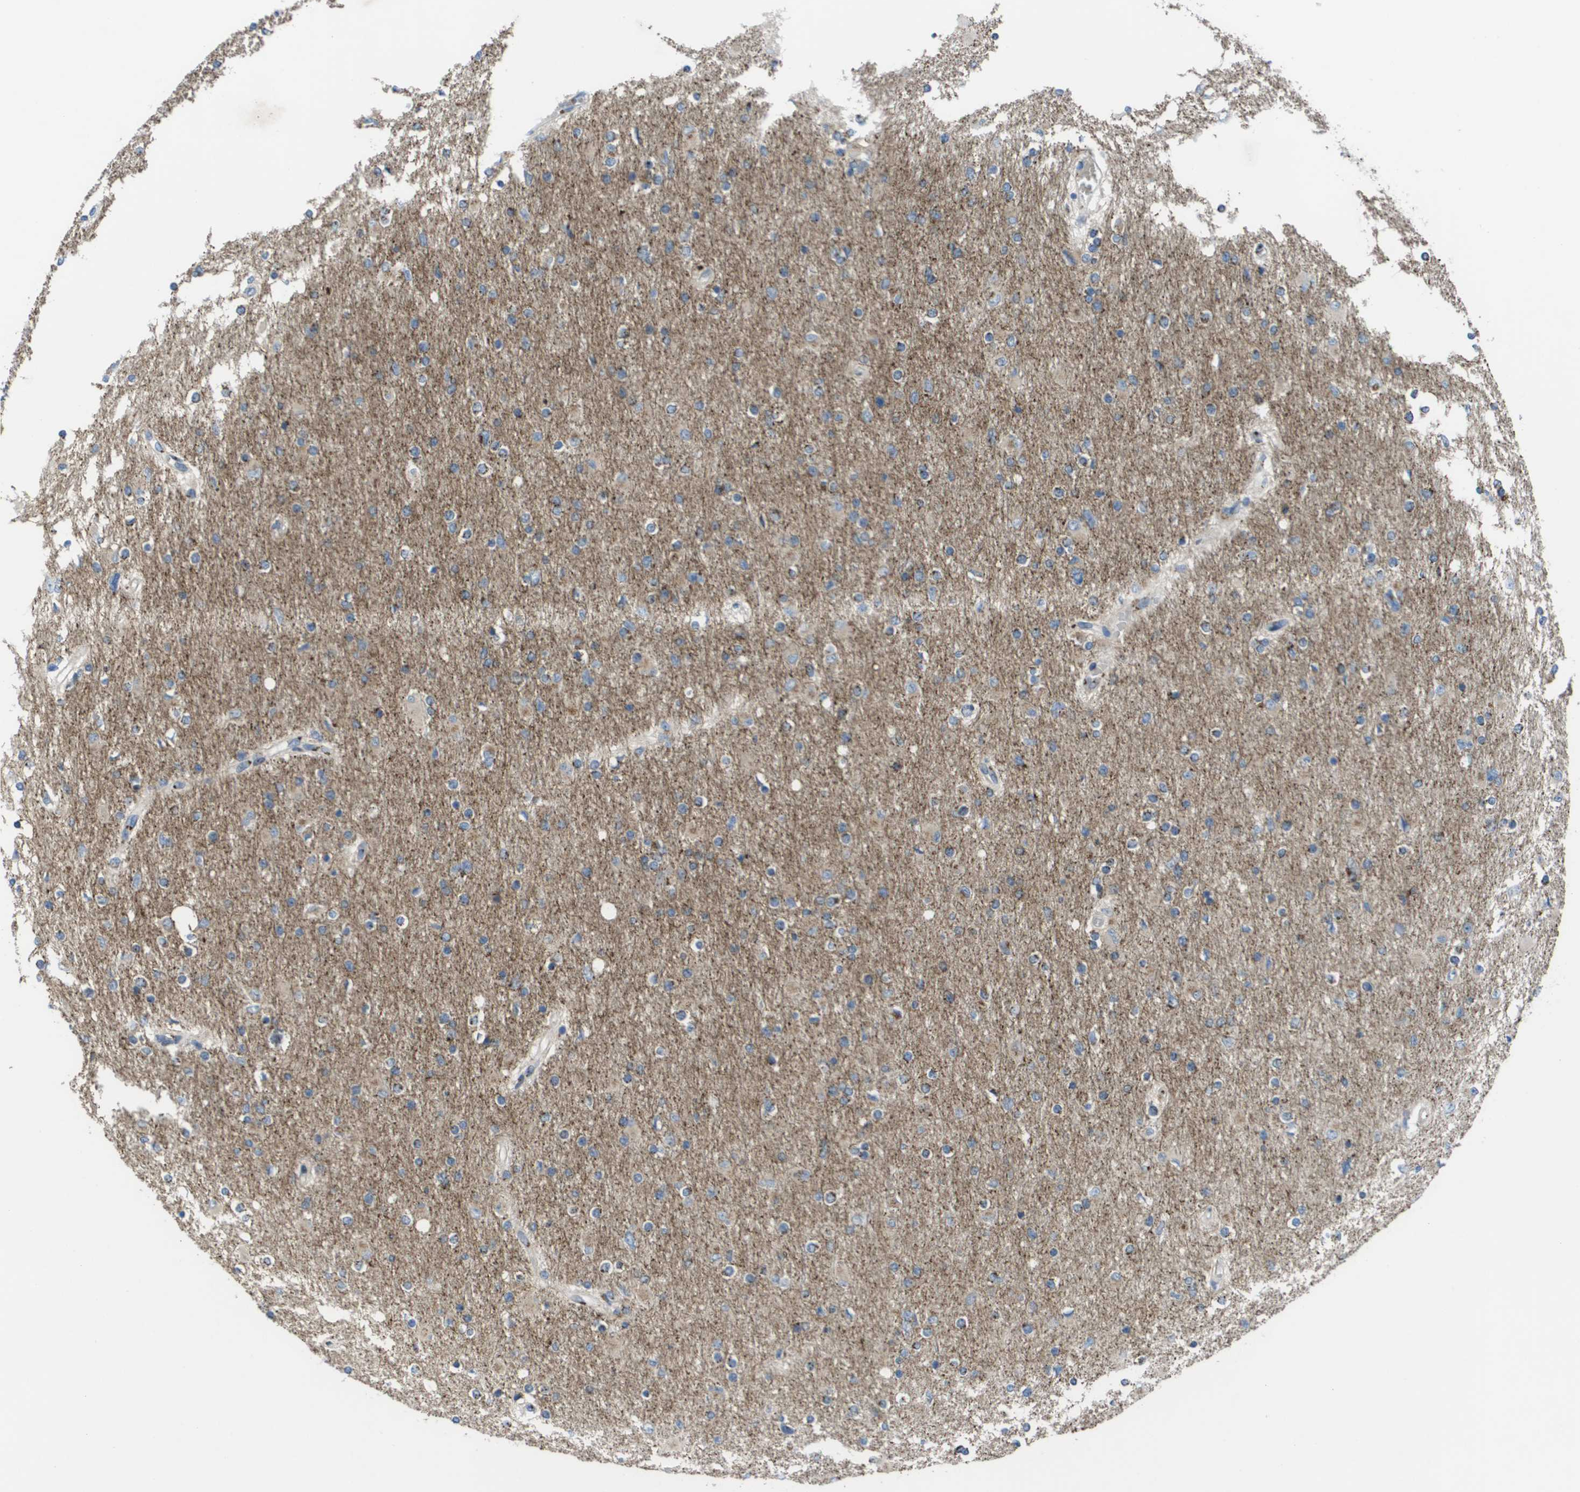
{"staining": {"intensity": "moderate", "quantity": "25%-75%", "location": "cytoplasmic/membranous"}, "tissue": "glioma", "cell_type": "Tumor cells", "image_type": "cancer", "snomed": [{"axis": "morphology", "description": "Glioma, malignant, High grade"}, {"axis": "topography", "description": "Cerebral cortex"}], "caption": "Moderate cytoplasmic/membranous positivity for a protein is identified in about 25%-75% of tumor cells of glioma using immunohistochemistry.", "gene": "QSOX2", "patient": {"sex": "female", "age": 36}}